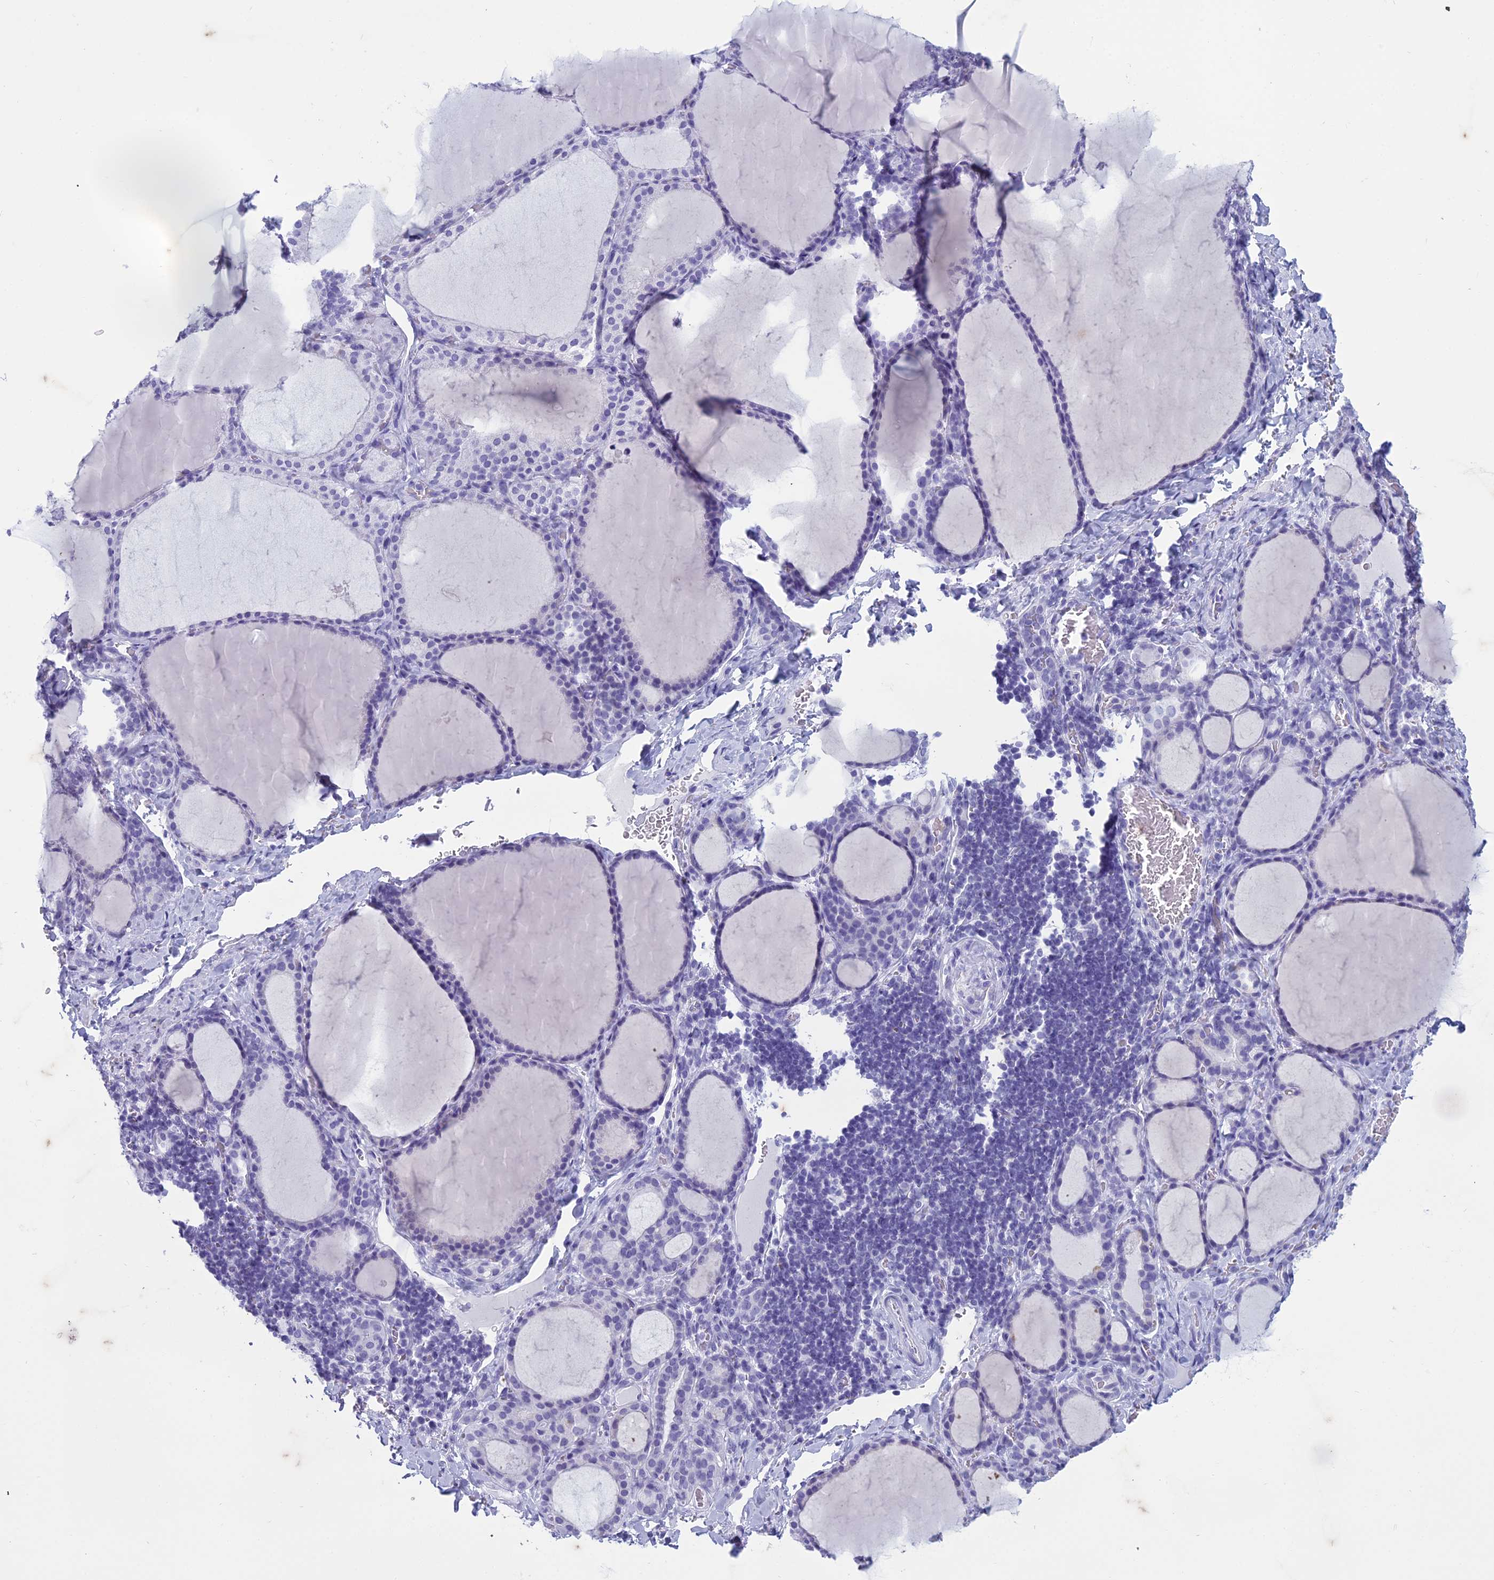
{"staining": {"intensity": "negative", "quantity": "none", "location": "none"}, "tissue": "thyroid gland", "cell_type": "Glandular cells", "image_type": "normal", "snomed": [{"axis": "morphology", "description": "Normal tissue, NOS"}, {"axis": "topography", "description": "Thyroid gland"}], "caption": "There is no significant staining in glandular cells of thyroid gland. The staining was performed using DAB (3,3'-diaminobenzidine) to visualize the protein expression in brown, while the nuclei were stained in blue with hematoxylin (Magnification: 20x).", "gene": "HMGB4", "patient": {"sex": "female", "age": 39}}